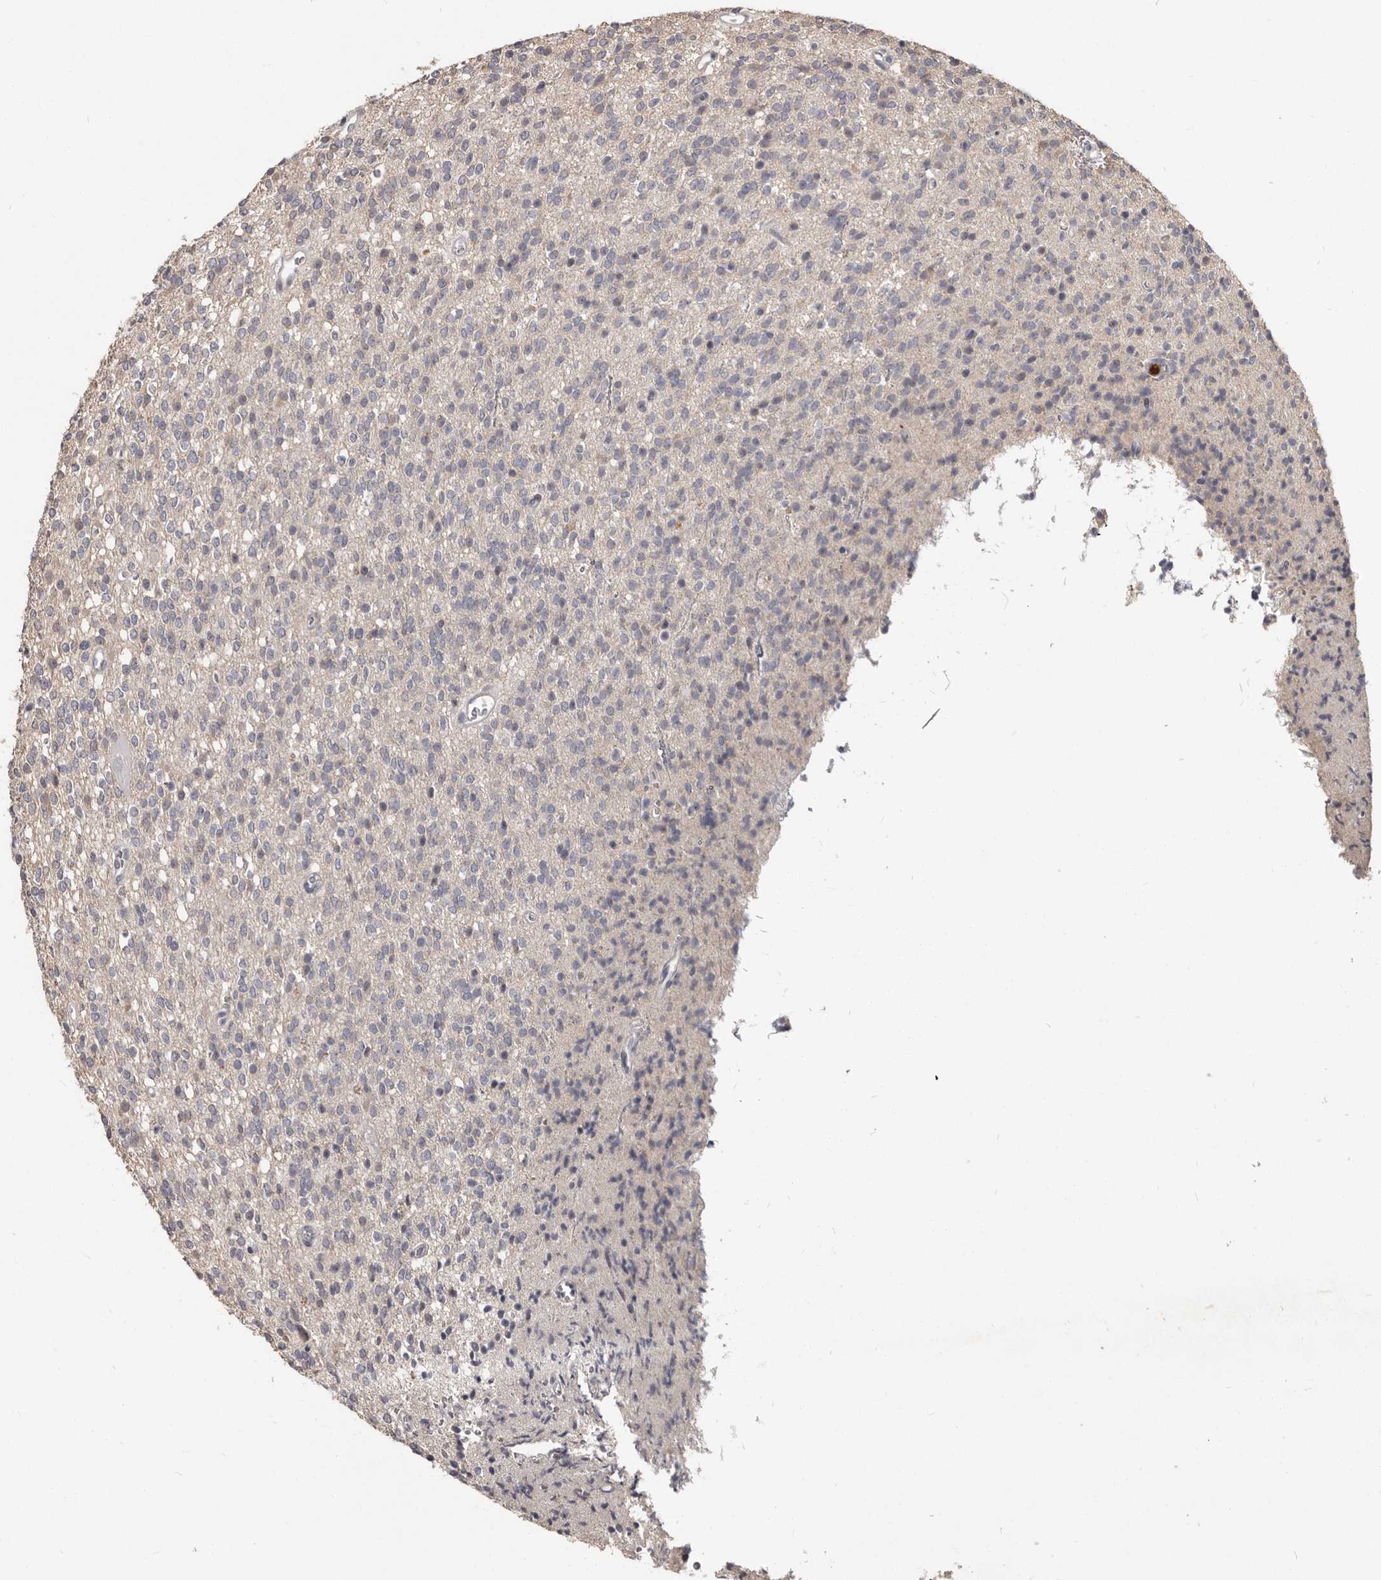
{"staining": {"intensity": "negative", "quantity": "none", "location": "none"}, "tissue": "glioma", "cell_type": "Tumor cells", "image_type": "cancer", "snomed": [{"axis": "morphology", "description": "Glioma, malignant, High grade"}, {"axis": "topography", "description": "Brain"}], "caption": "An immunohistochemistry (IHC) image of glioma is shown. There is no staining in tumor cells of glioma. The staining is performed using DAB (3,3'-diaminobenzidine) brown chromogen with nuclei counter-stained in using hematoxylin.", "gene": "GPR157", "patient": {"sex": "male", "age": 34}}